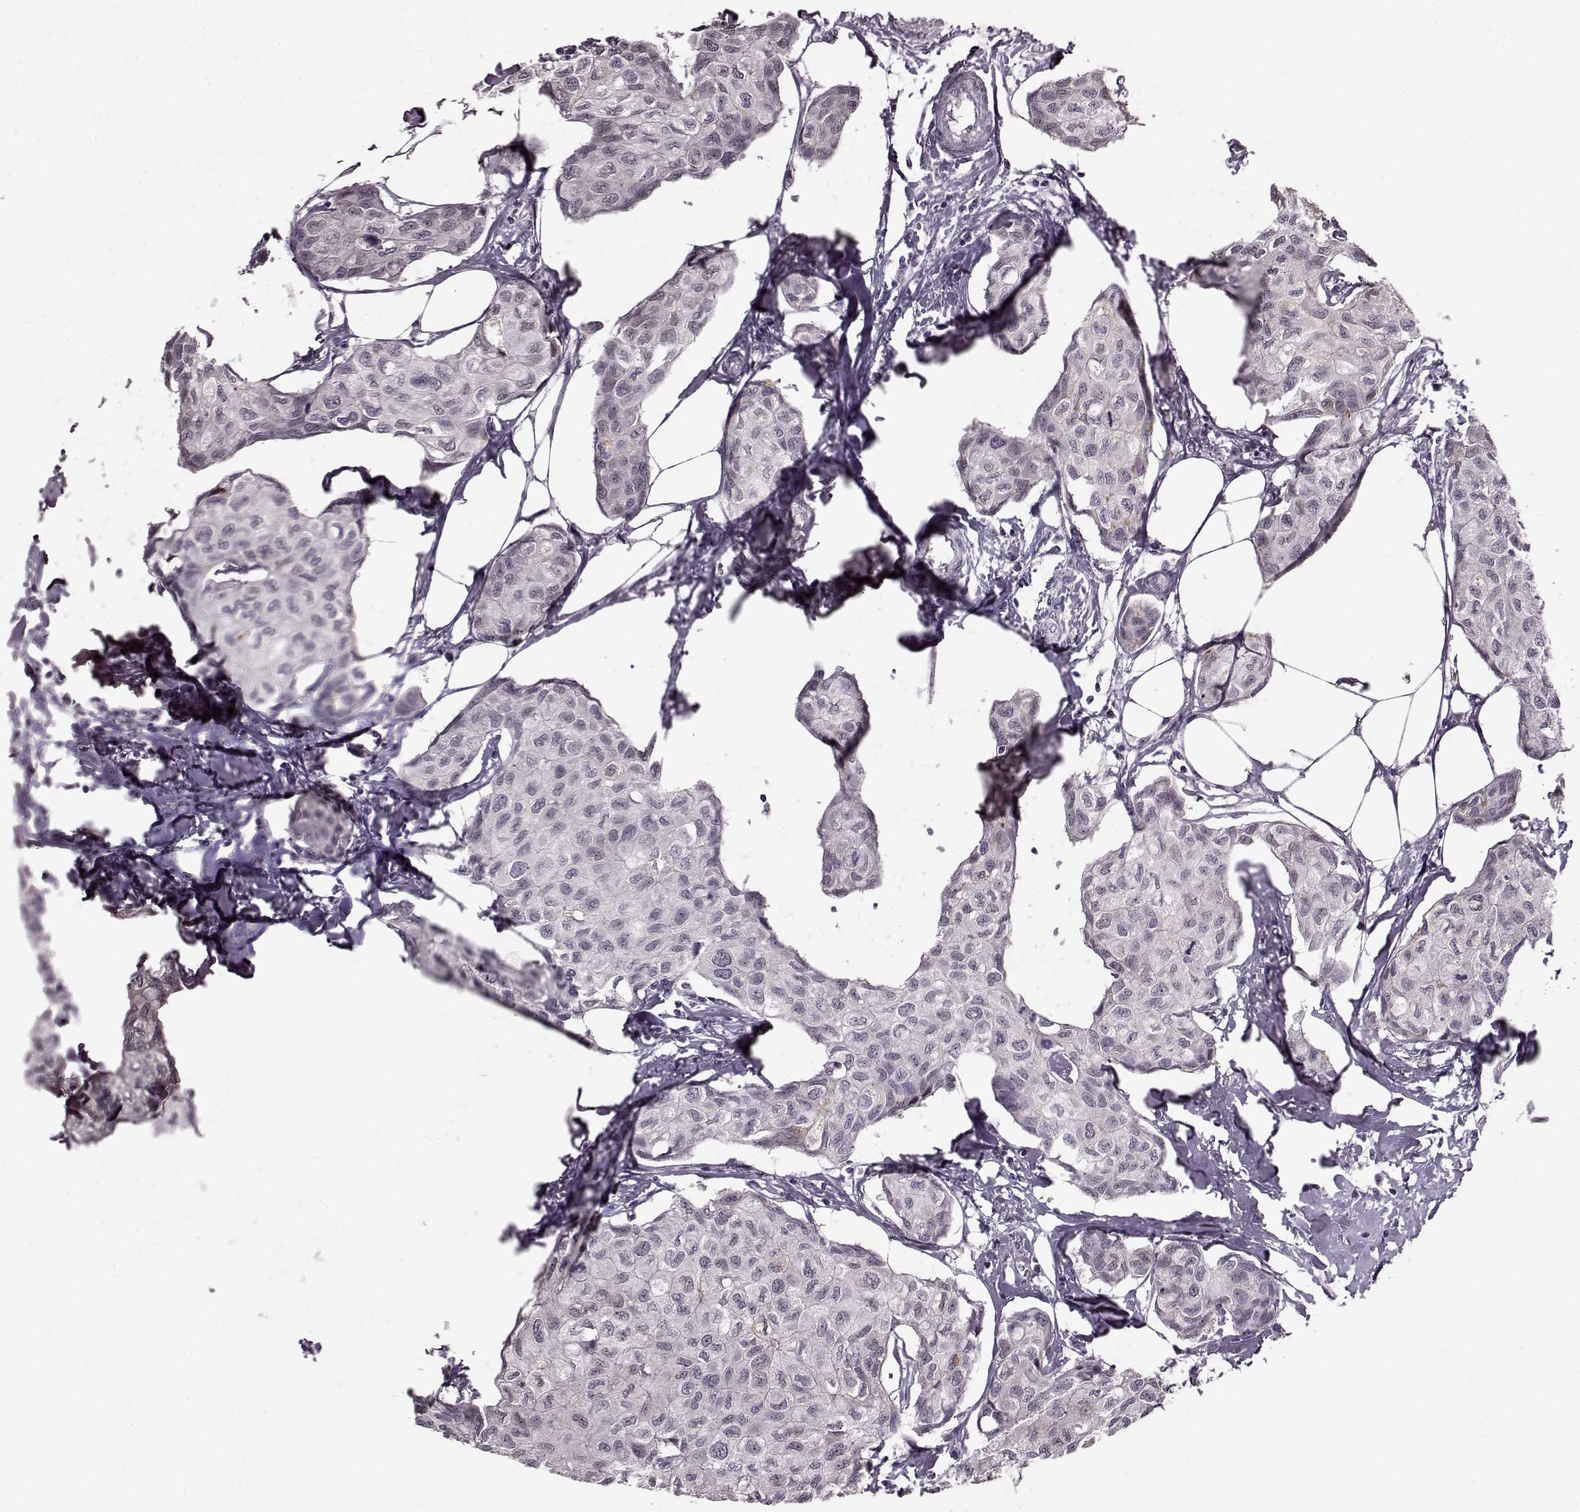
{"staining": {"intensity": "negative", "quantity": "none", "location": "none"}, "tissue": "breast cancer", "cell_type": "Tumor cells", "image_type": "cancer", "snomed": [{"axis": "morphology", "description": "Duct carcinoma"}, {"axis": "topography", "description": "Breast"}], "caption": "Protein analysis of breast intraductal carcinoma shows no significant expression in tumor cells.", "gene": "STX1B", "patient": {"sex": "female", "age": 80}}